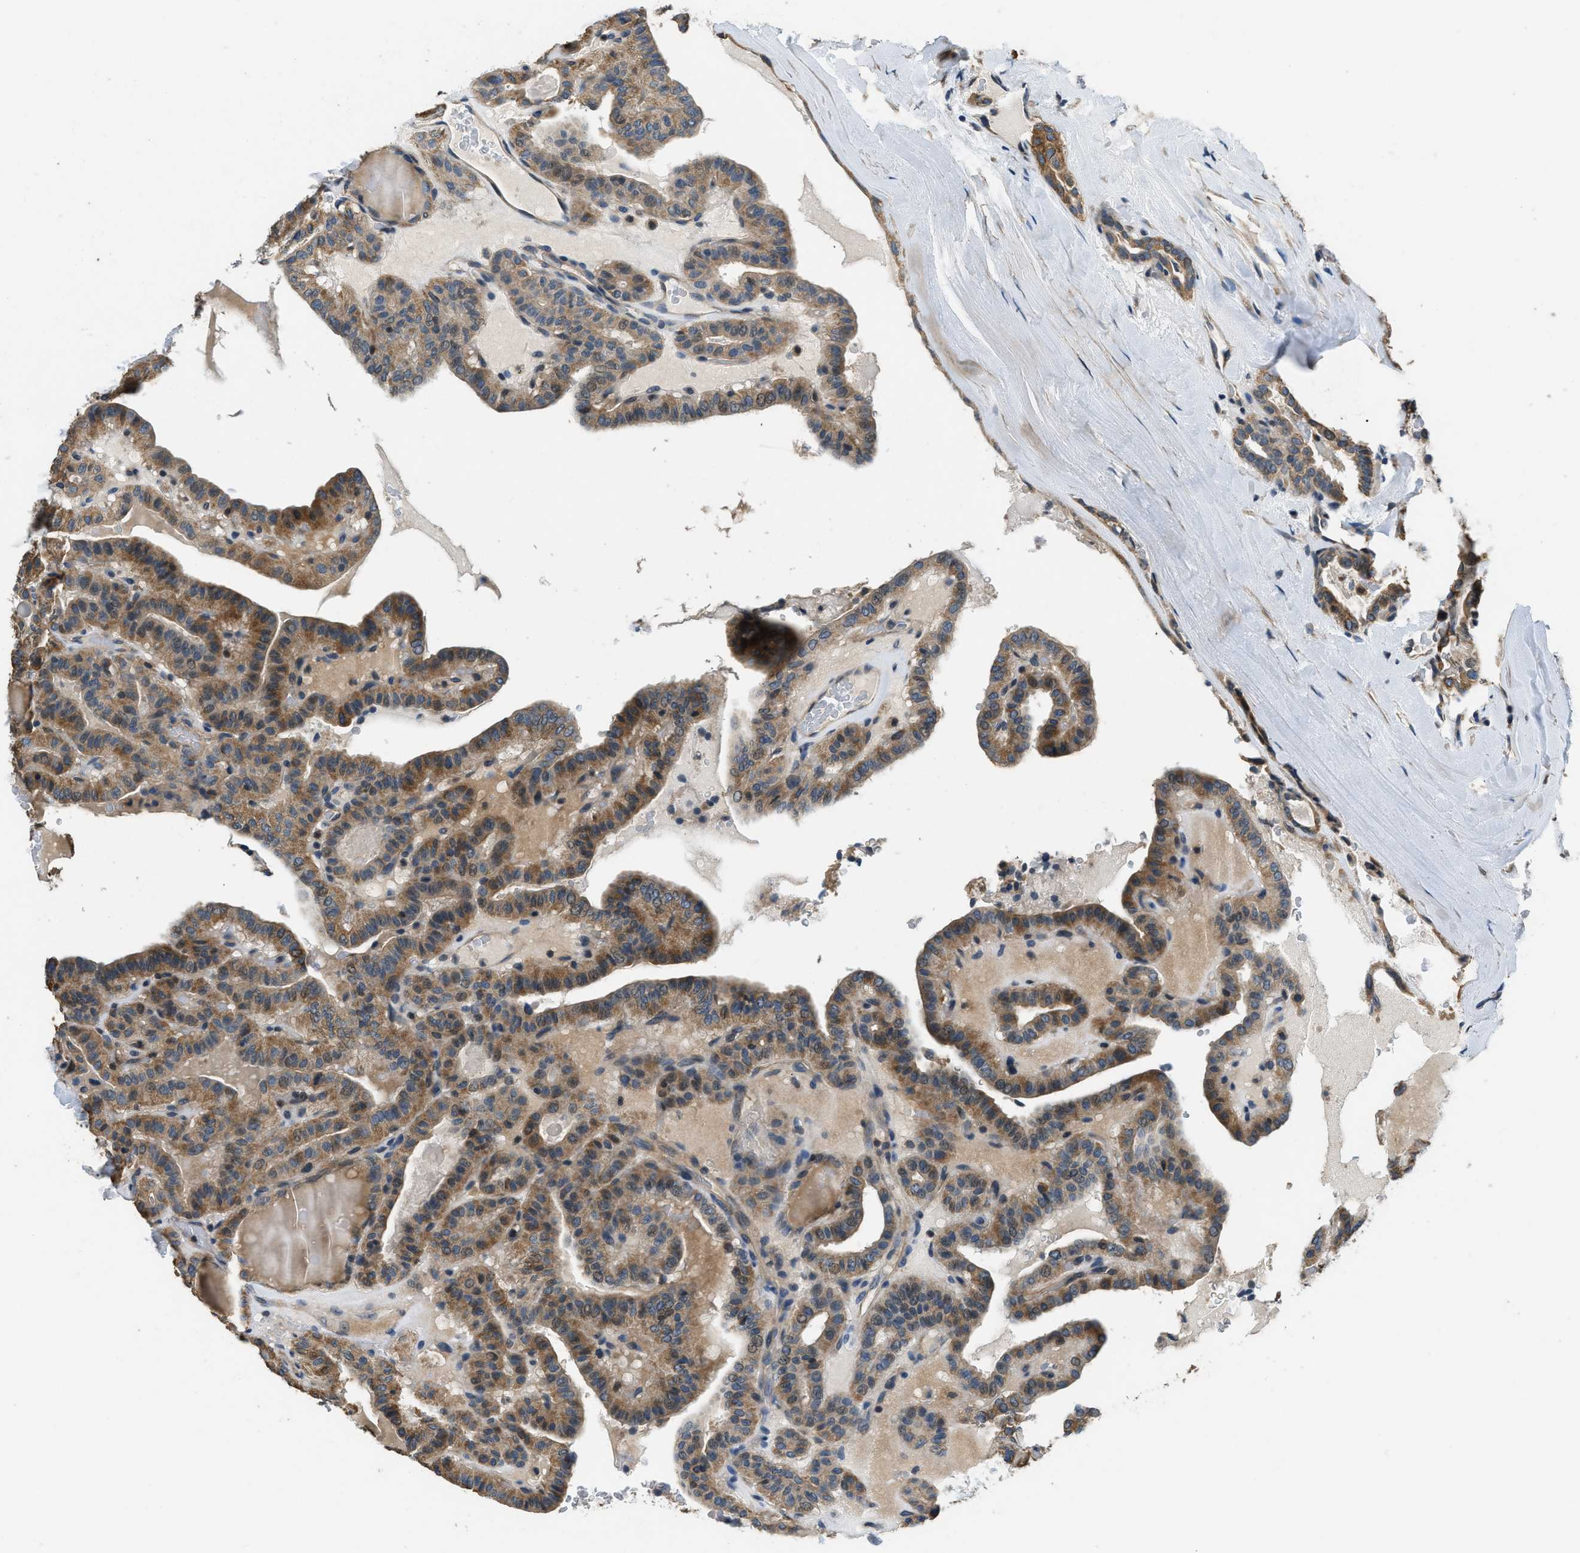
{"staining": {"intensity": "moderate", "quantity": ">75%", "location": "cytoplasmic/membranous,nuclear"}, "tissue": "thyroid cancer", "cell_type": "Tumor cells", "image_type": "cancer", "snomed": [{"axis": "morphology", "description": "Papillary adenocarcinoma, NOS"}, {"axis": "topography", "description": "Thyroid gland"}], "caption": "Immunohistochemistry image of neoplastic tissue: human papillary adenocarcinoma (thyroid) stained using immunohistochemistry (IHC) shows medium levels of moderate protein expression localized specifically in the cytoplasmic/membranous and nuclear of tumor cells, appearing as a cytoplasmic/membranous and nuclear brown color.", "gene": "SSH2", "patient": {"sex": "male", "age": 77}}